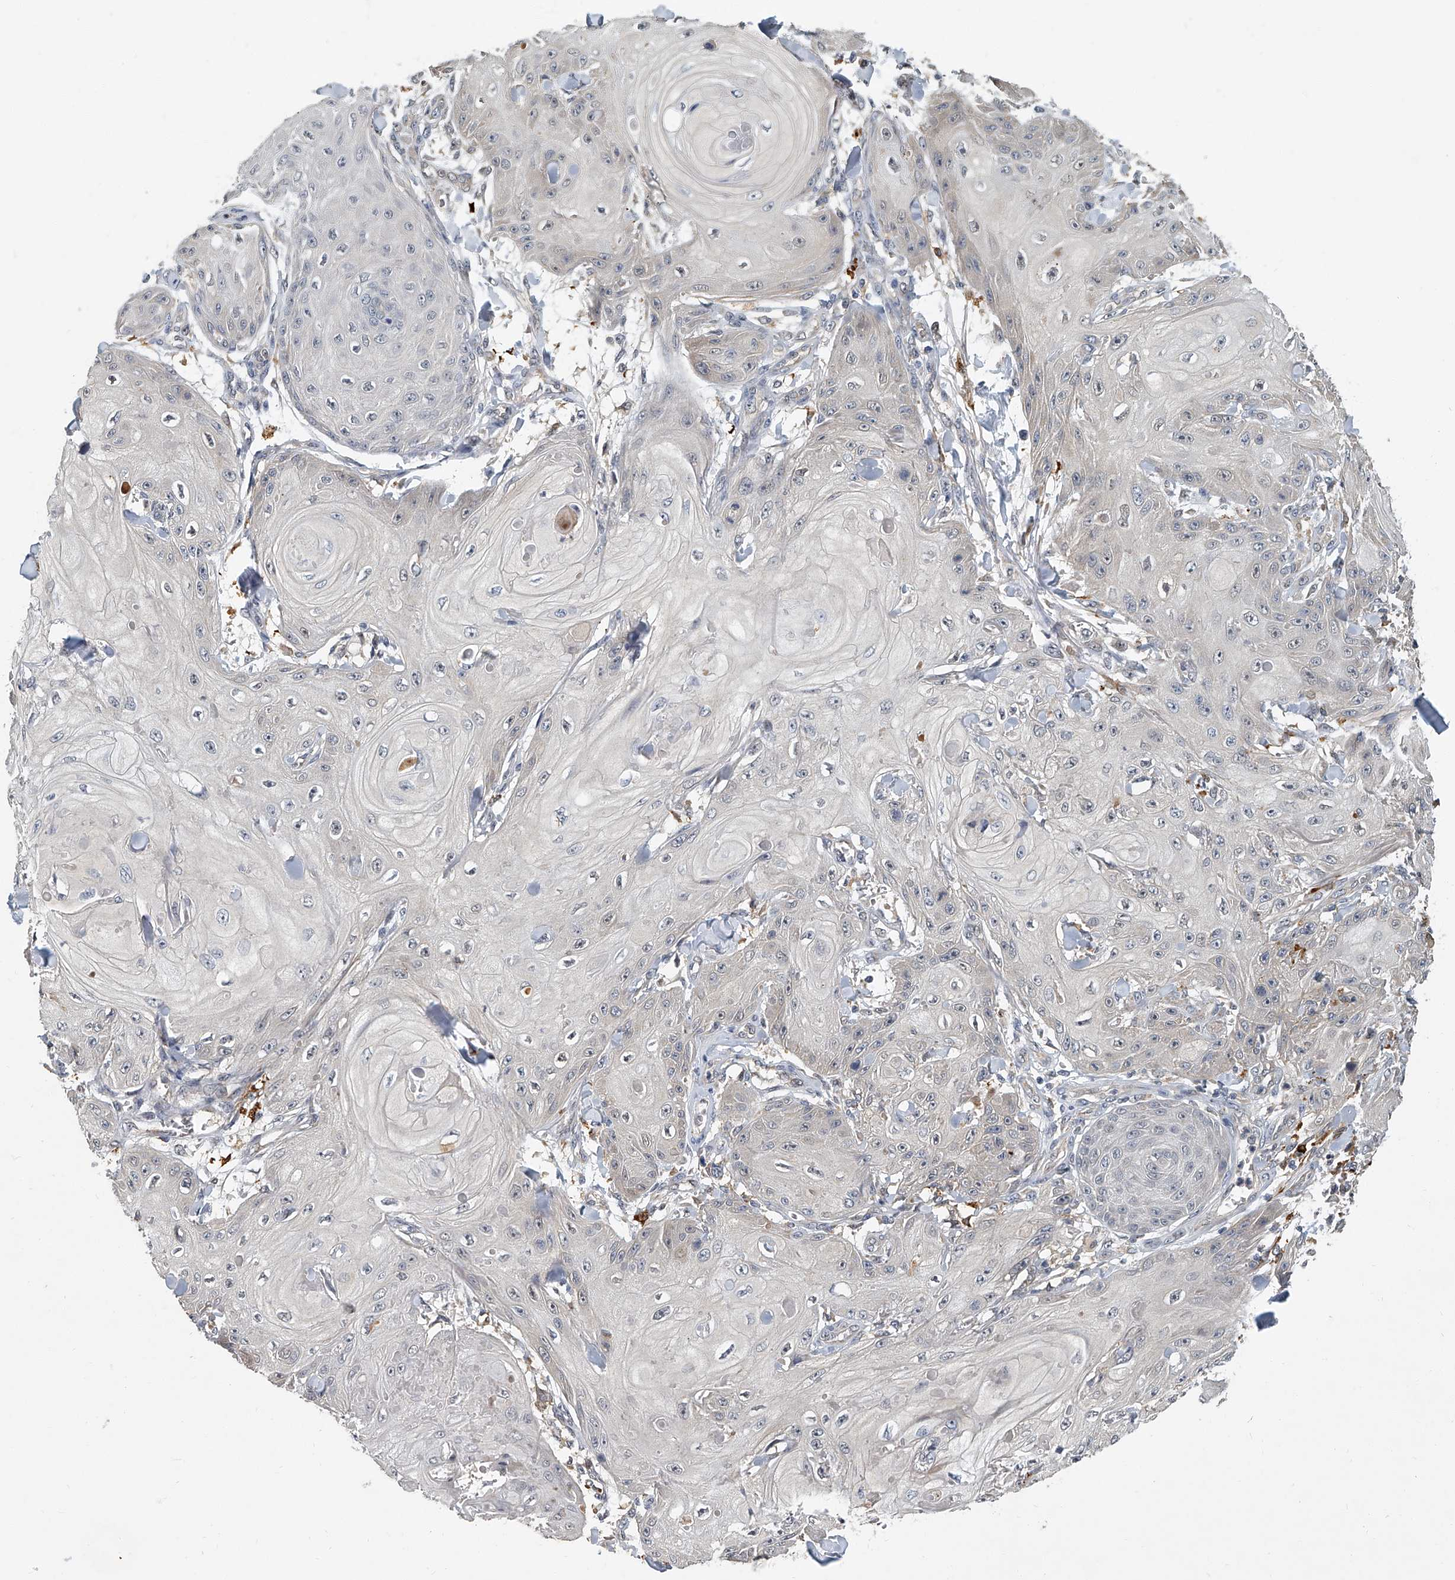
{"staining": {"intensity": "negative", "quantity": "none", "location": "none"}, "tissue": "skin cancer", "cell_type": "Tumor cells", "image_type": "cancer", "snomed": [{"axis": "morphology", "description": "Squamous cell carcinoma, NOS"}, {"axis": "topography", "description": "Skin"}], "caption": "Immunohistochemical staining of squamous cell carcinoma (skin) demonstrates no significant expression in tumor cells.", "gene": "JAG2", "patient": {"sex": "male", "age": 74}}